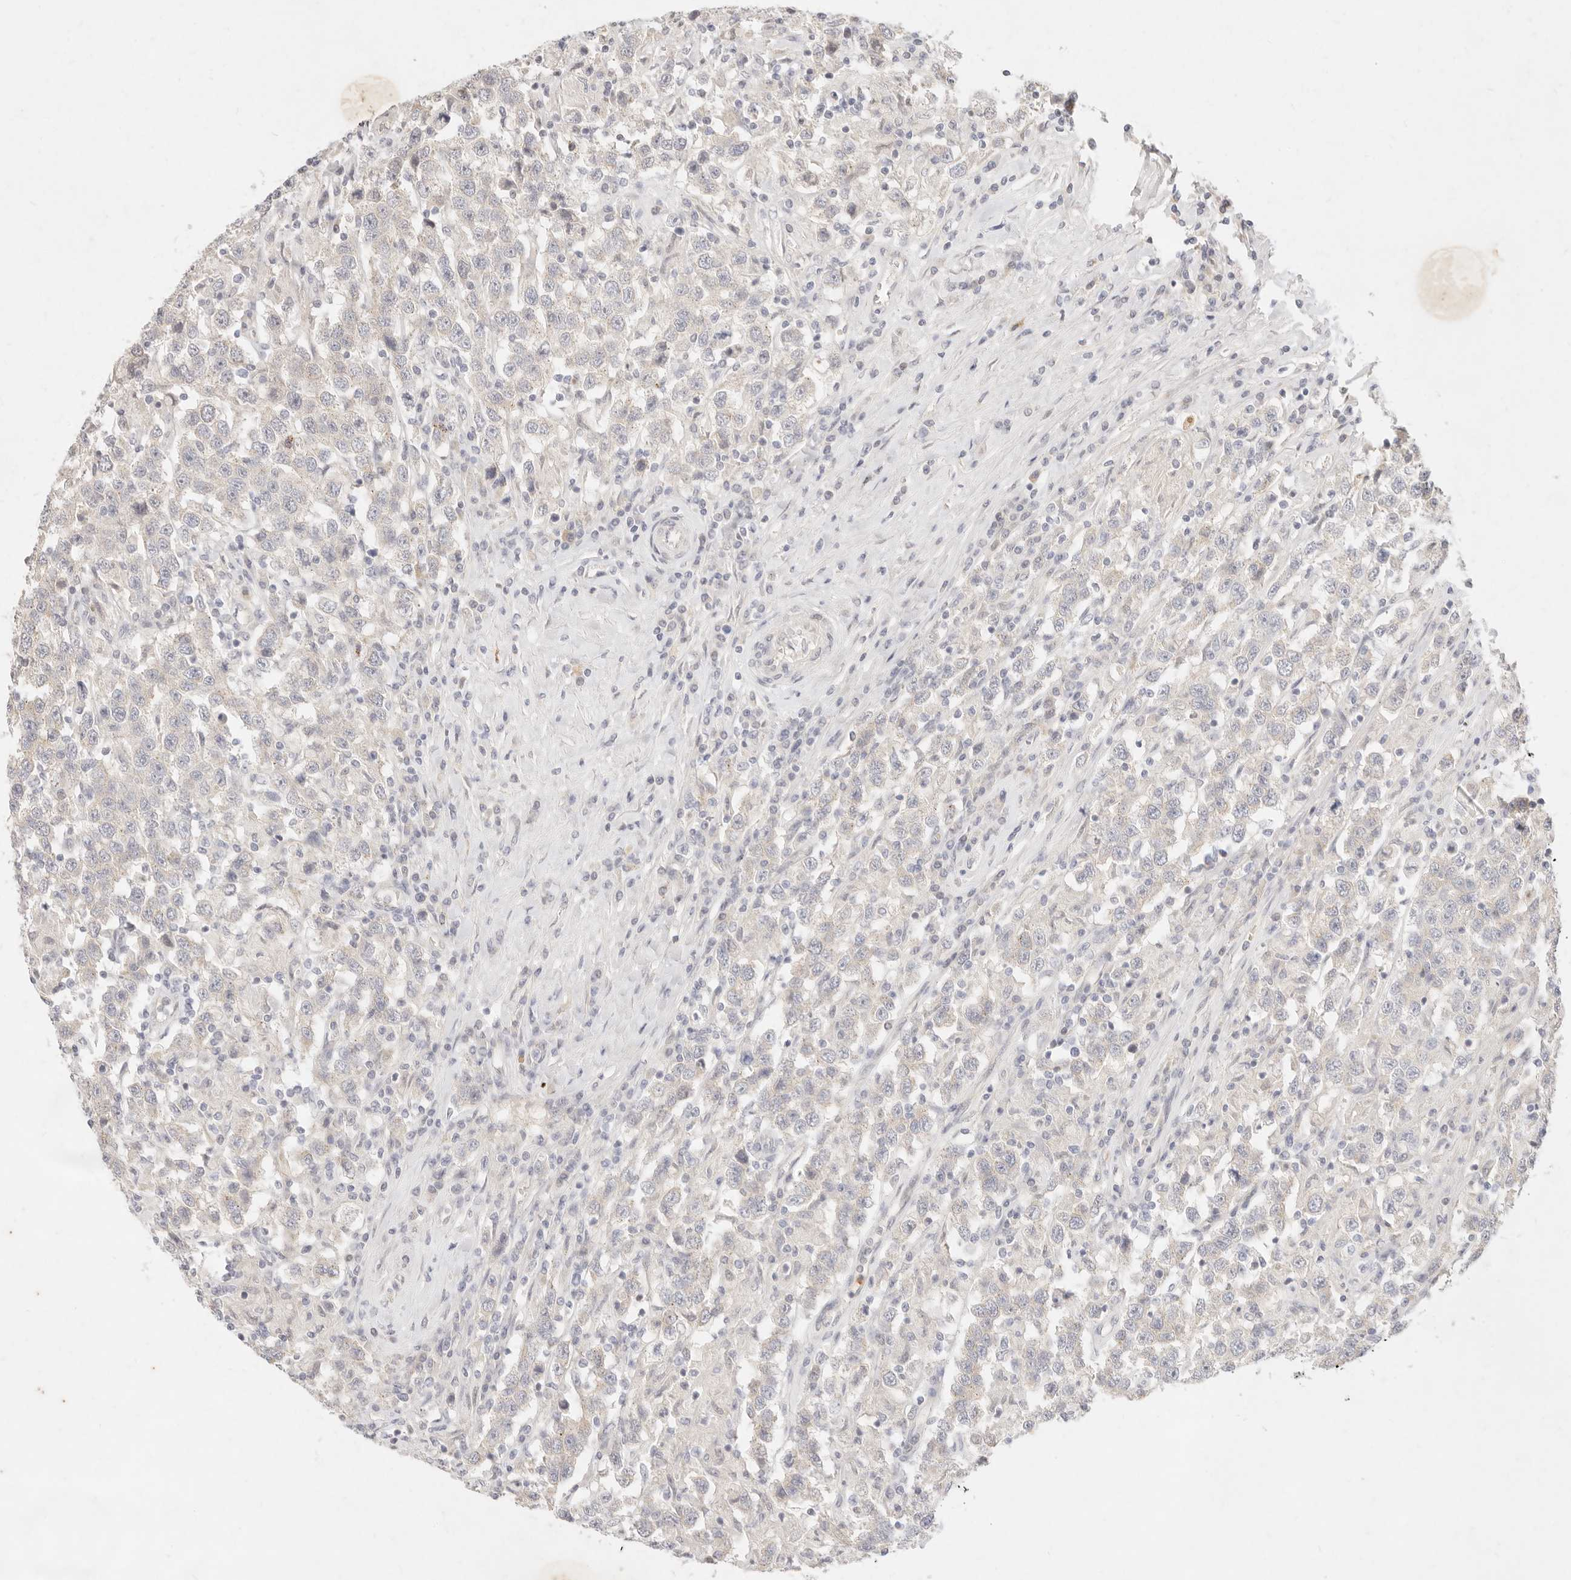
{"staining": {"intensity": "negative", "quantity": "none", "location": "none"}, "tissue": "testis cancer", "cell_type": "Tumor cells", "image_type": "cancer", "snomed": [{"axis": "morphology", "description": "Seminoma, NOS"}, {"axis": "topography", "description": "Testis"}], "caption": "Protein analysis of testis cancer demonstrates no significant staining in tumor cells.", "gene": "ASCL3", "patient": {"sex": "male", "age": 41}}